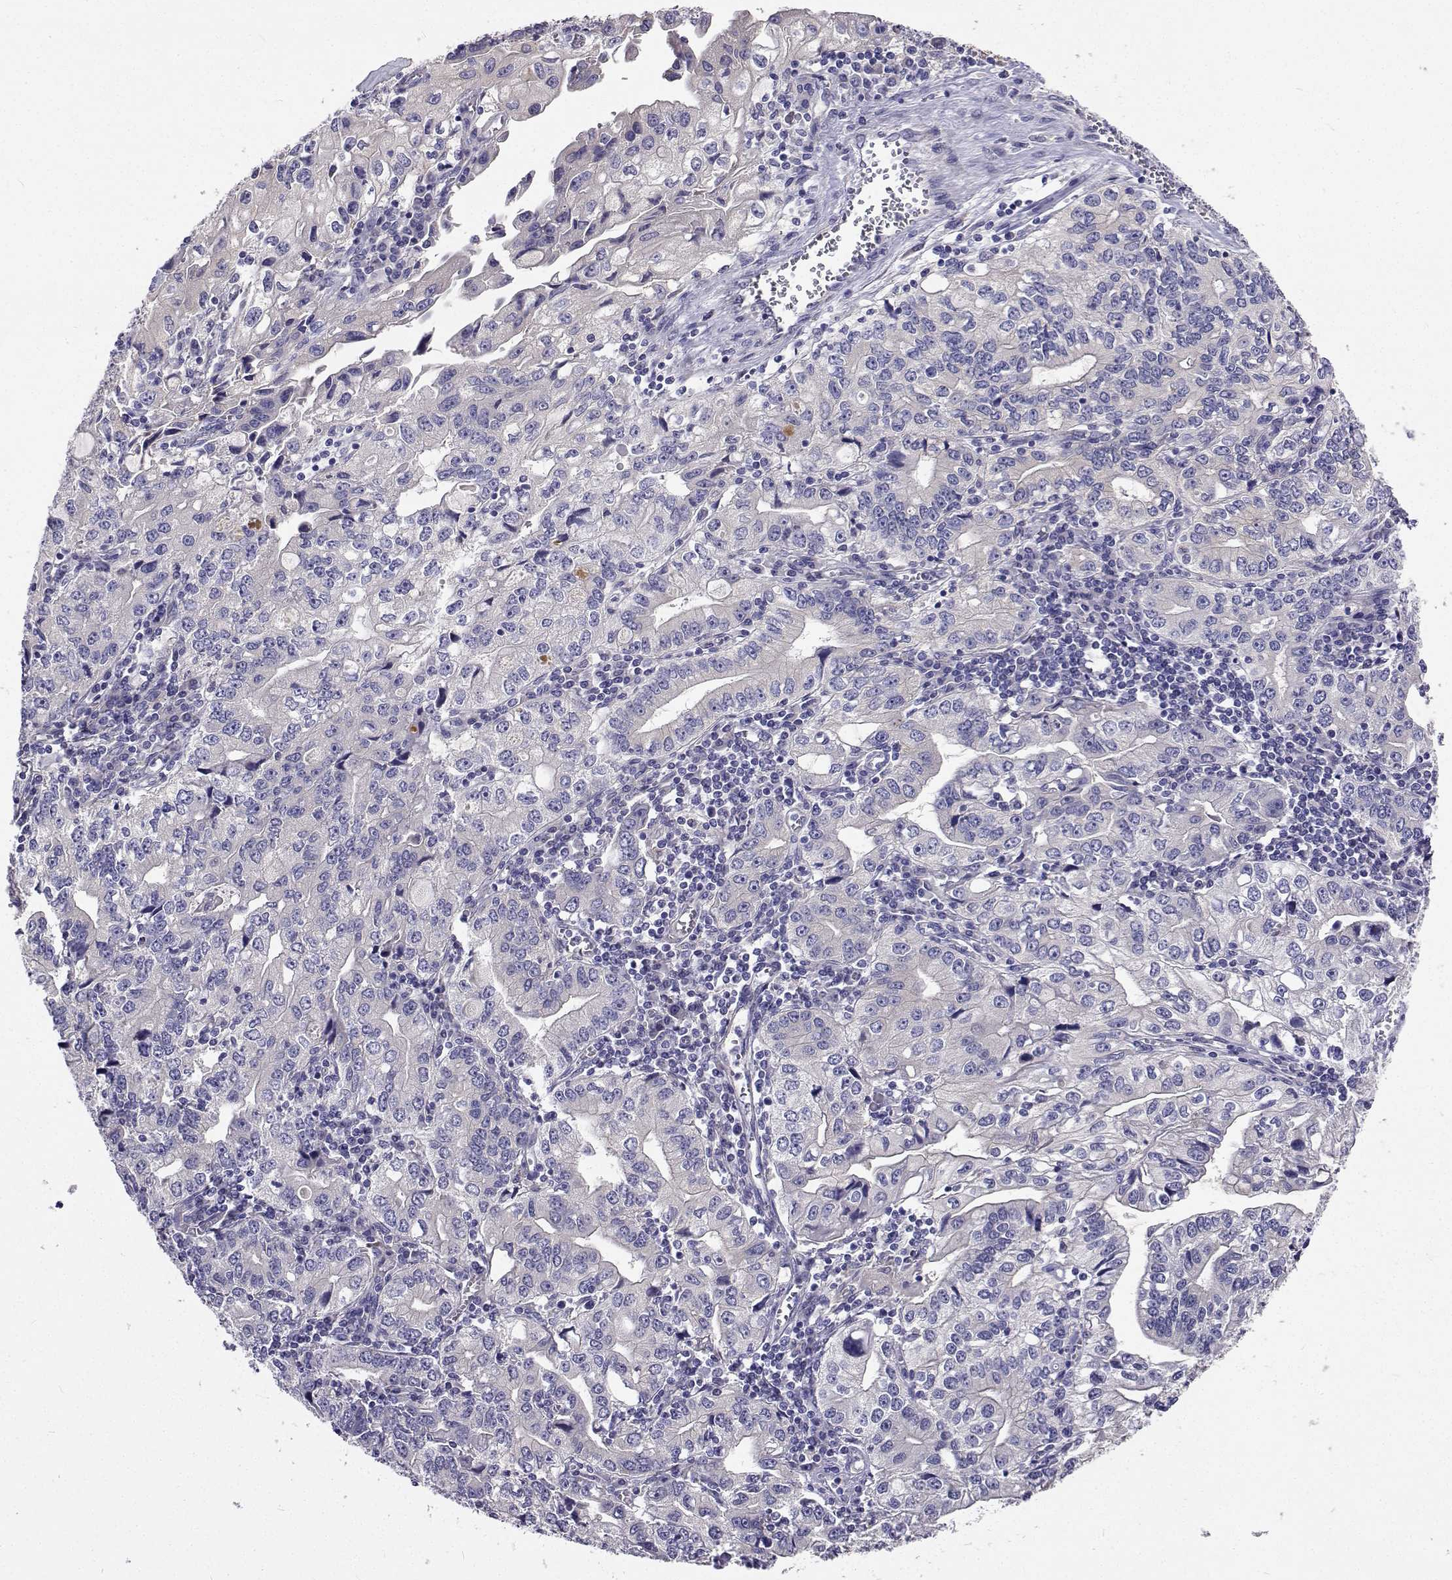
{"staining": {"intensity": "negative", "quantity": "none", "location": "none"}, "tissue": "stomach cancer", "cell_type": "Tumor cells", "image_type": "cancer", "snomed": [{"axis": "morphology", "description": "Adenocarcinoma, NOS"}, {"axis": "topography", "description": "Stomach, lower"}], "caption": "A histopathology image of stomach cancer stained for a protein demonstrates no brown staining in tumor cells.", "gene": "LHFPL7", "patient": {"sex": "female", "age": 72}}